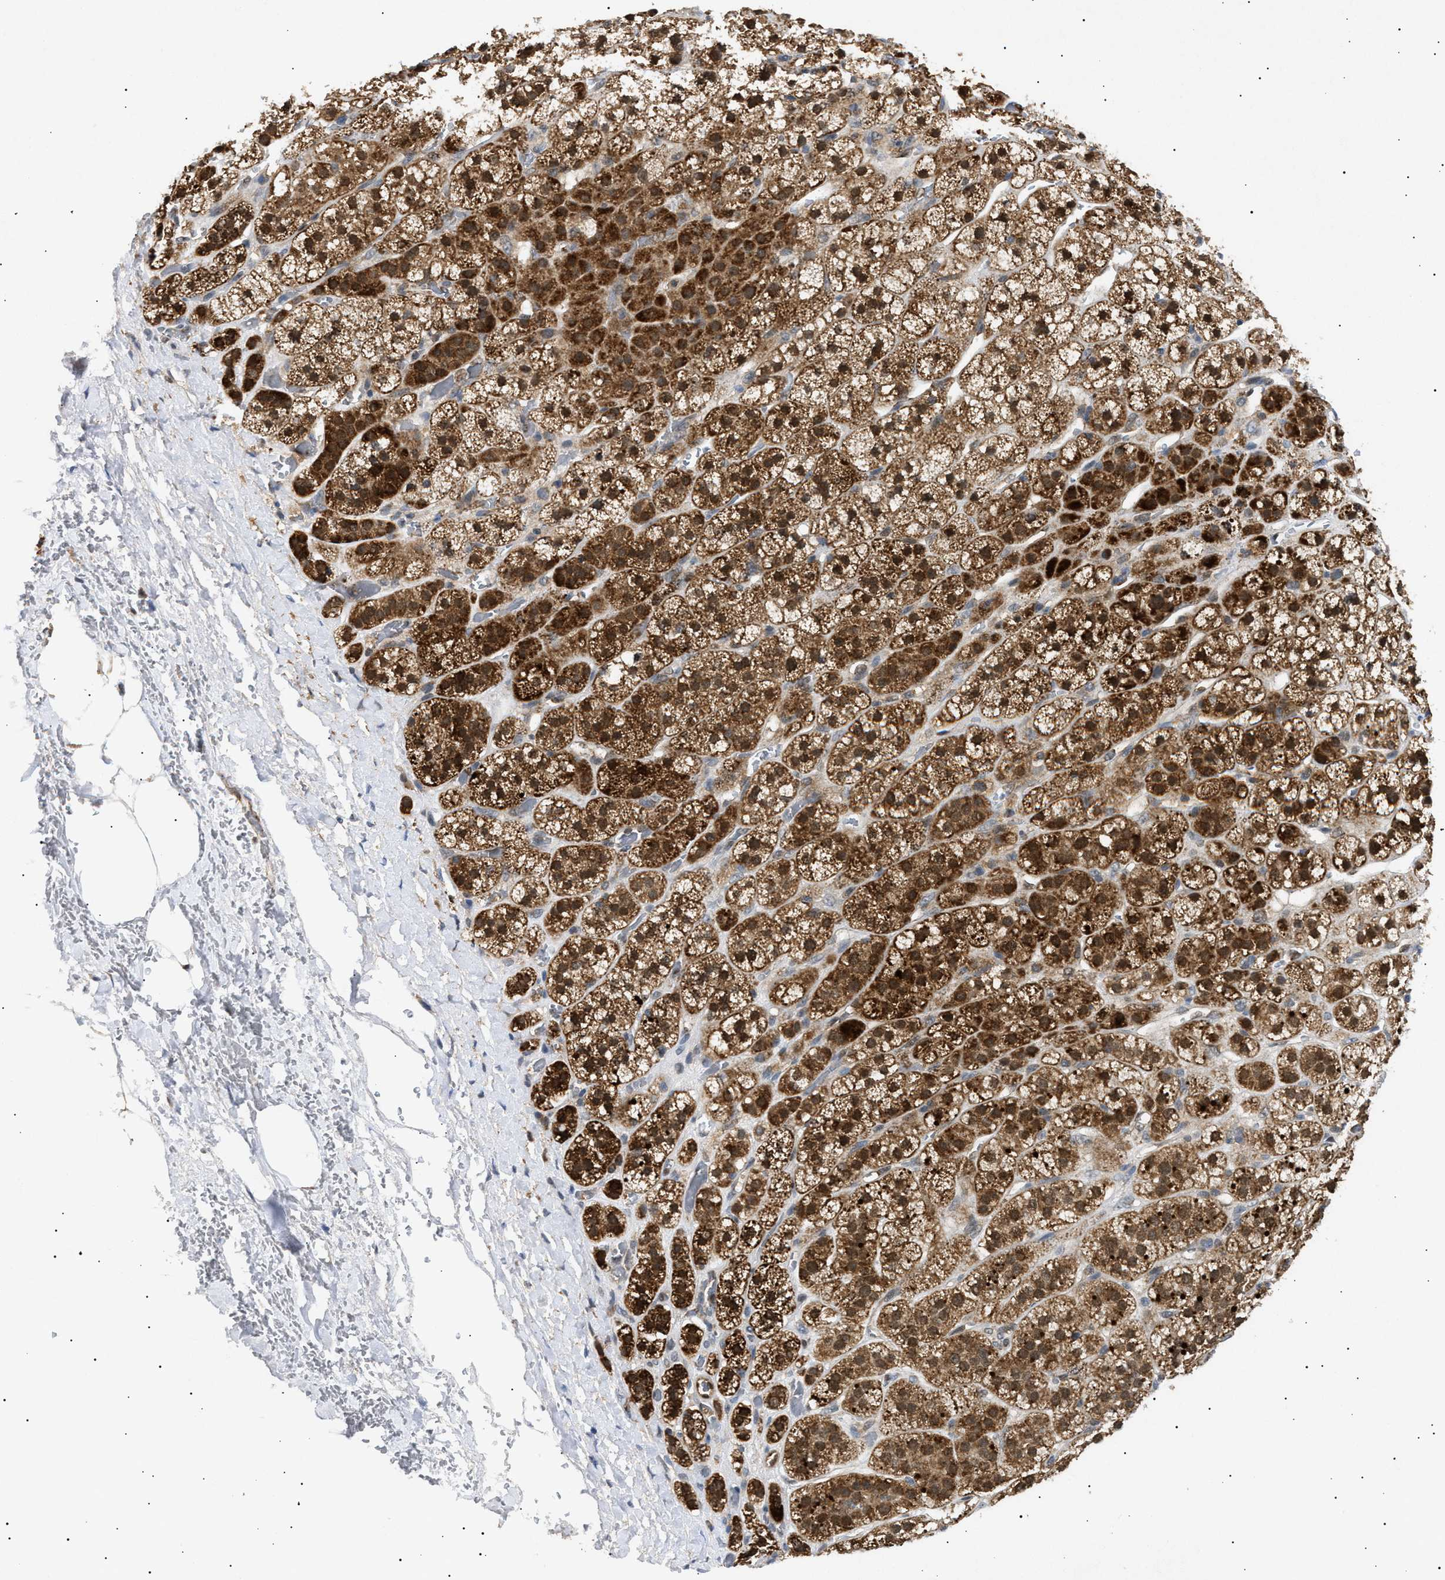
{"staining": {"intensity": "strong", "quantity": ">75%", "location": "cytoplasmic/membranous"}, "tissue": "adrenal gland", "cell_type": "Glandular cells", "image_type": "normal", "snomed": [{"axis": "morphology", "description": "Normal tissue, NOS"}, {"axis": "topography", "description": "Adrenal gland"}], "caption": "The micrograph shows a brown stain indicating the presence of a protein in the cytoplasmic/membranous of glandular cells in adrenal gland.", "gene": "SIRT5", "patient": {"sex": "male", "age": 56}}